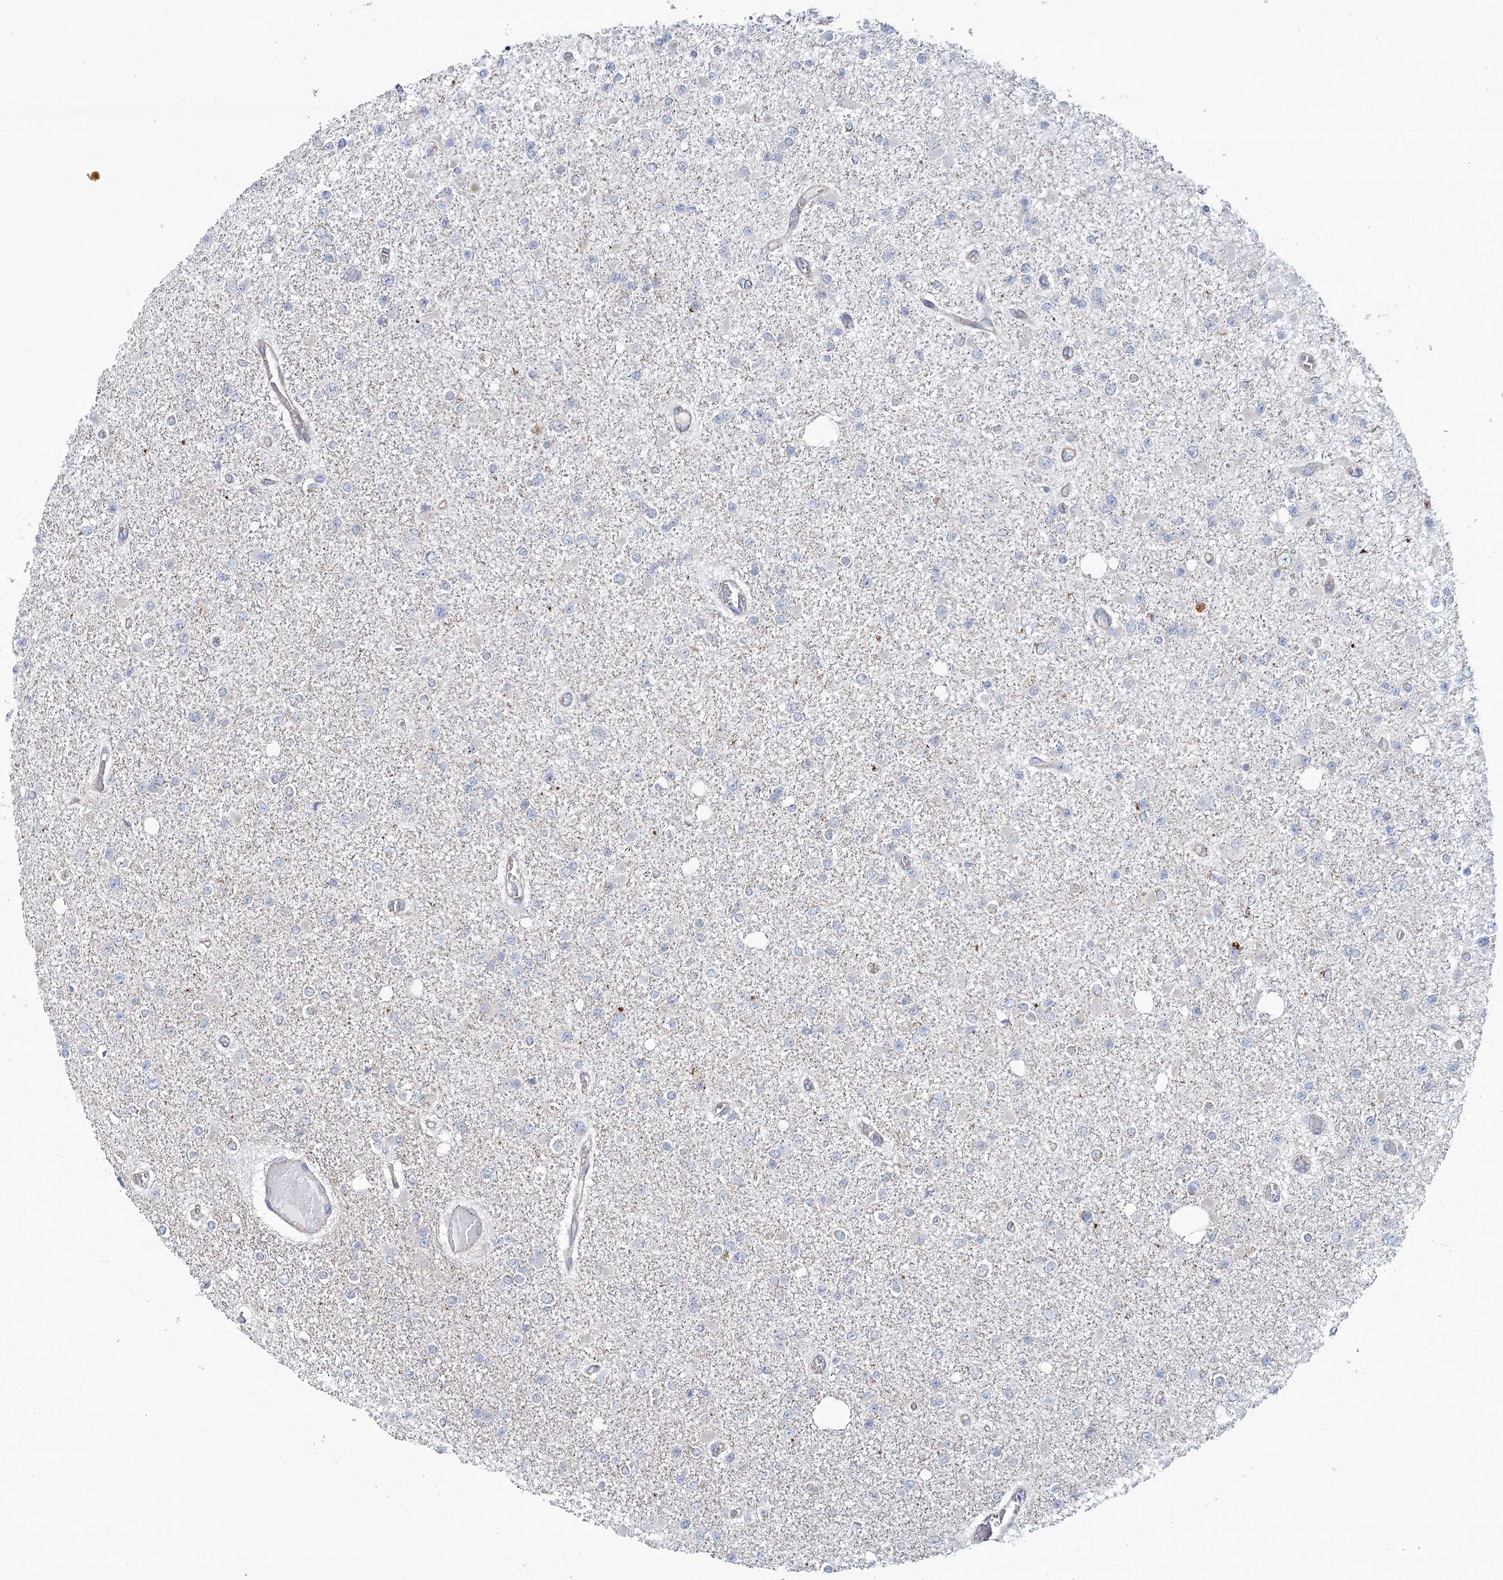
{"staining": {"intensity": "negative", "quantity": "none", "location": "none"}, "tissue": "glioma", "cell_type": "Tumor cells", "image_type": "cancer", "snomed": [{"axis": "morphology", "description": "Glioma, malignant, Low grade"}, {"axis": "topography", "description": "Brain"}], "caption": "Photomicrograph shows no protein expression in tumor cells of malignant low-grade glioma tissue. Brightfield microscopy of immunohistochemistry stained with DAB (3,3'-diaminobenzidine) (brown) and hematoxylin (blue), captured at high magnification.", "gene": "SNX7", "patient": {"sex": "female", "age": 22}}